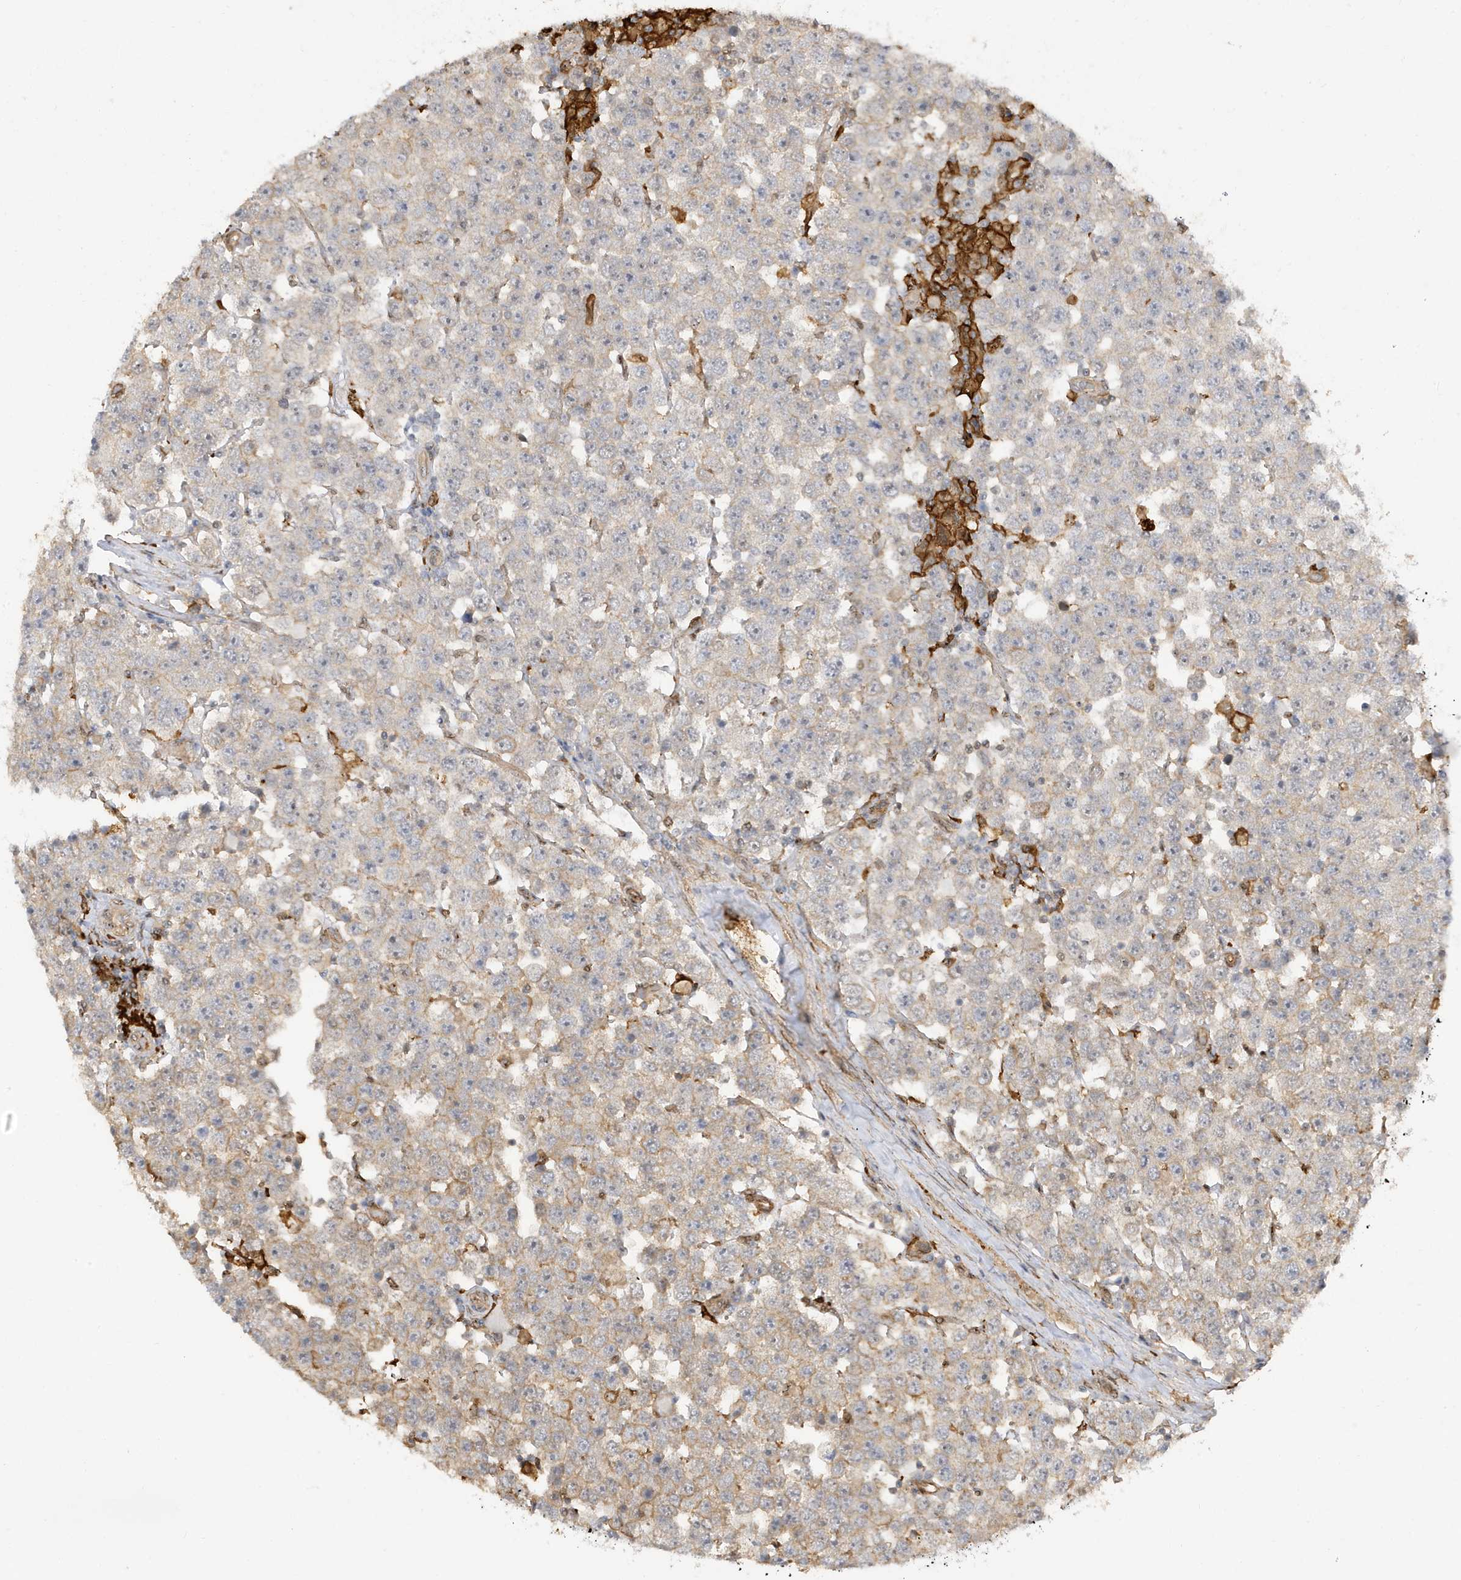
{"staining": {"intensity": "negative", "quantity": "none", "location": "none"}, "tissue": "testis cancer", "cell_type": "Tumor cells", "image_type": "cancer", "snomed": [{"axis": "morphology", "description": "Seminoma, NOS"}, {"axis": "topography", "description": "Testis"}], "caption": "Testis cancer was stained to show a protein in brown. There is no significant staining in tumor cells. (DAB IHC, high magnification).", "gene": "PHACTR2", "patient": {"sex": "male", "age": 28}}